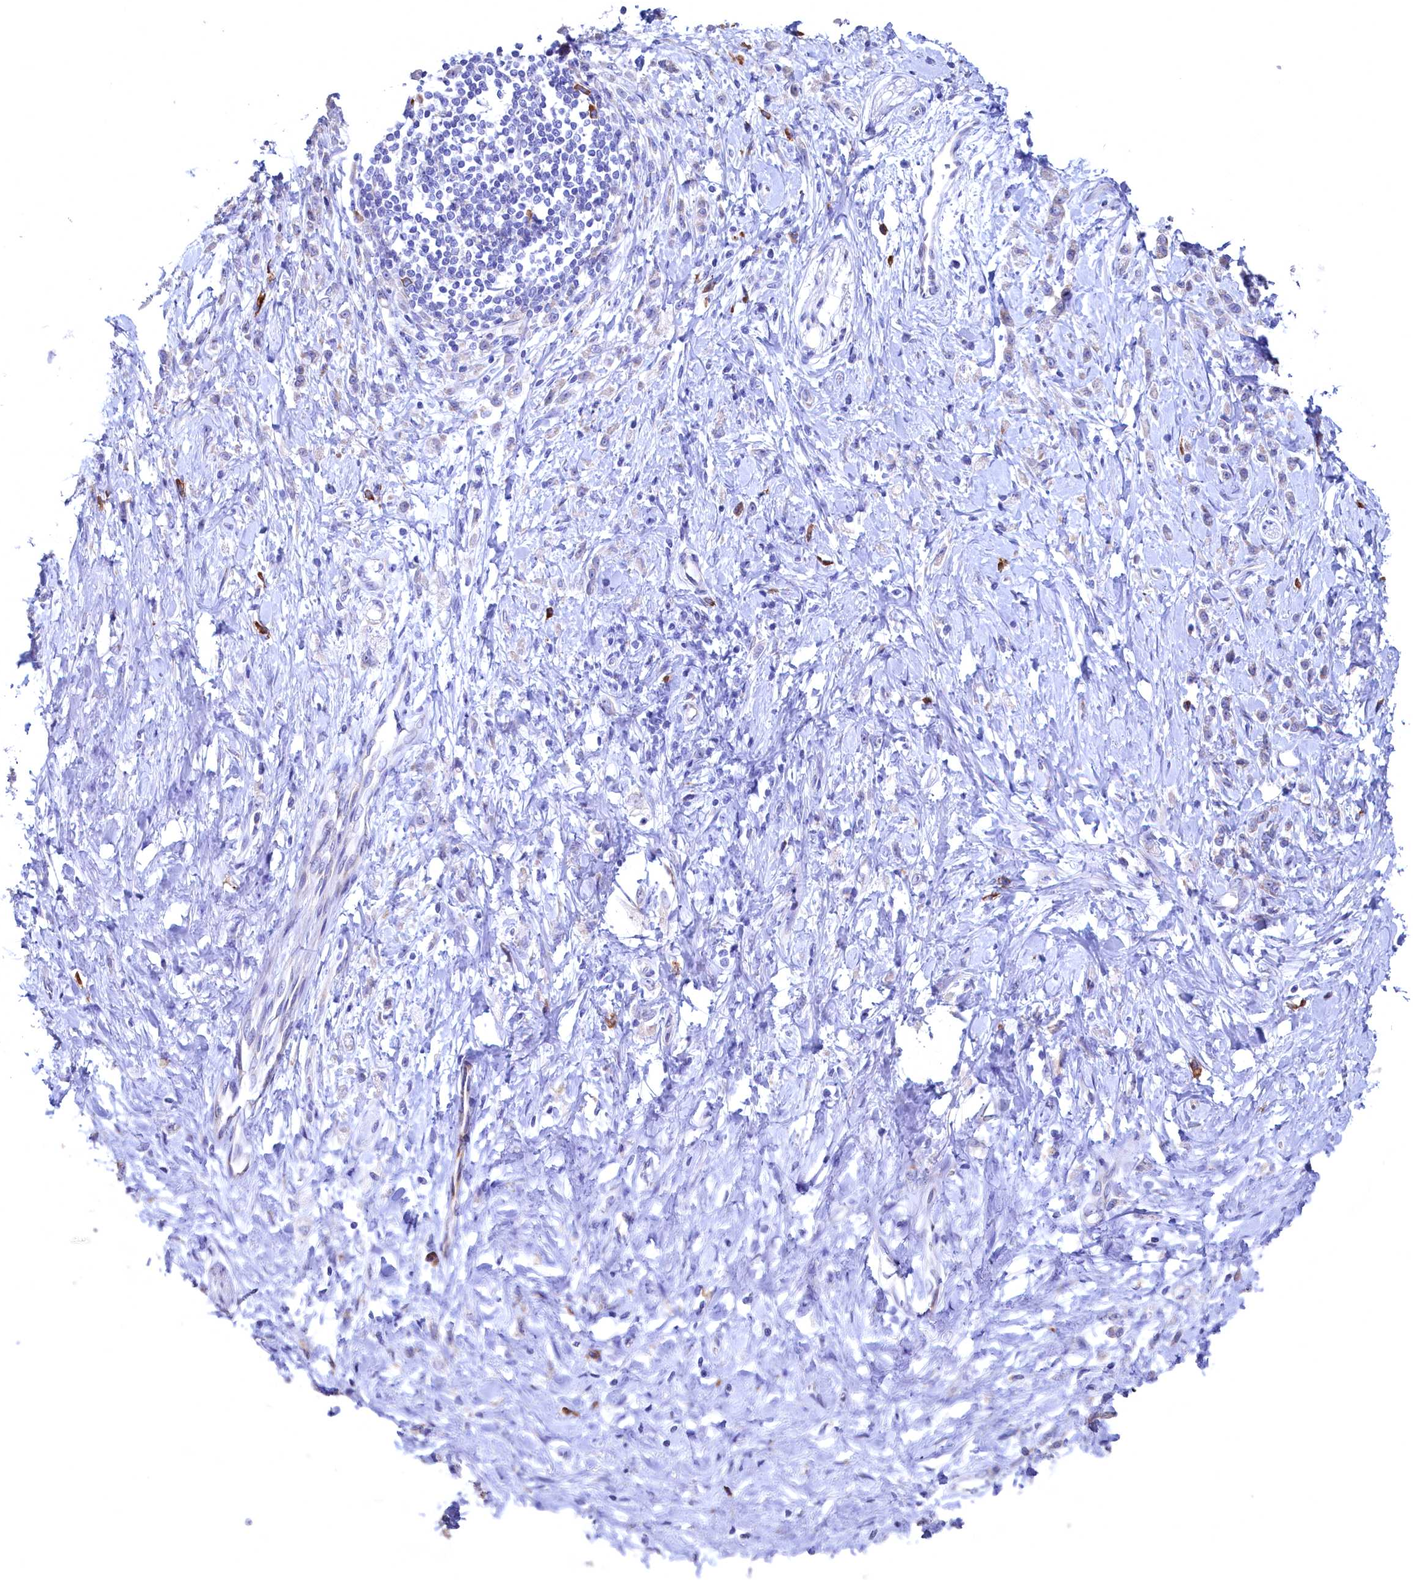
{"staining": {"intensity": "negative", "quantity": "none", "location": "none"}, "tissue": "stomach cancer", "cell_type": "Tumor cells", "image_type": "cancer", "snomed": [{"axis": "morphology", "description": "Adenocarcinoma, NOS"}, {"axis": "topography", "description": "Stomach"}], "caption": "Protein analysis of adenocarcinoma (stomach) shows no significant expression in tumor cells.", "gene": "CBLIF", "patient": {"sex": "female", "age": 60}}